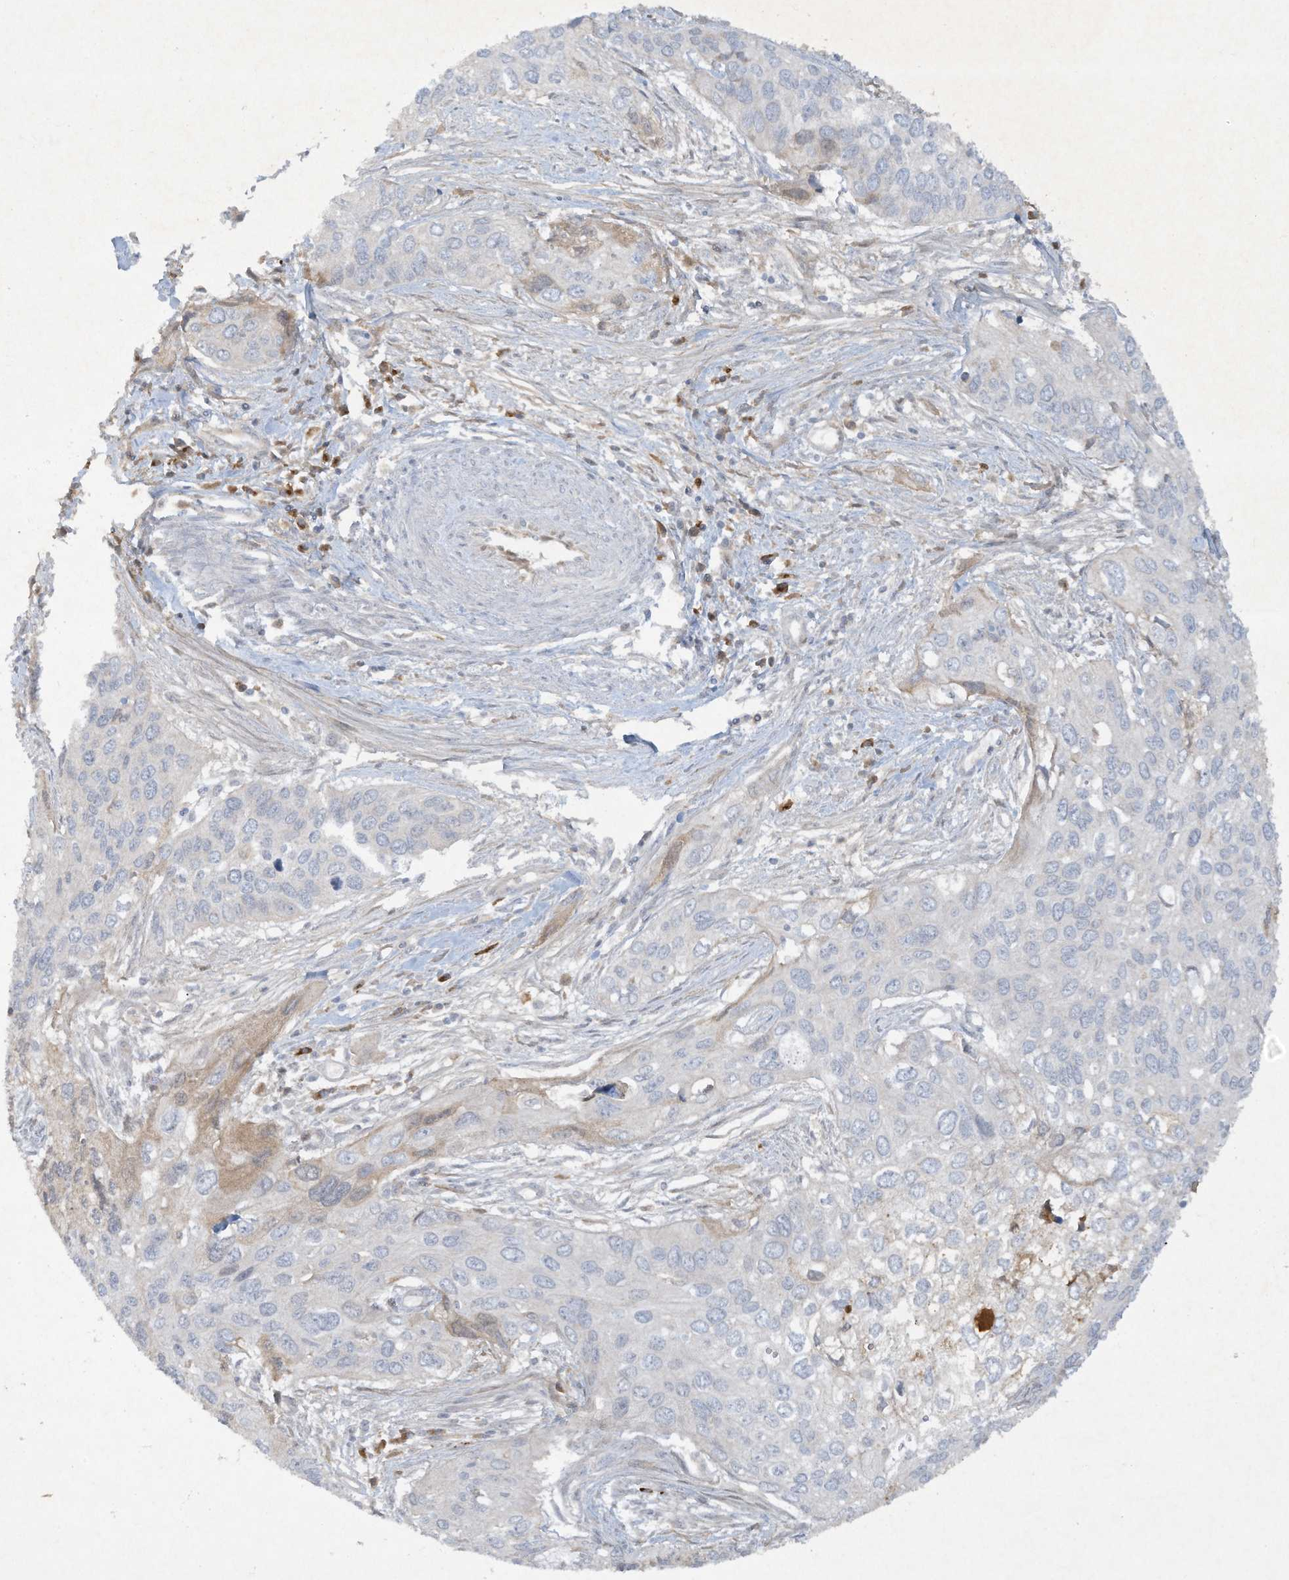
{"staining": {"intensity": "negative", "quantity": "none", "location": "none"}, "tissue": "cervical cancer", "cell_type": "Tumor cells", "image_type": "cancer", "snomed": [{"axis": "morphology", "description": "Squamous cell carcinoma, NOS"}, {"axis": "topography", "description": "Cervix"}], "caption": "Cervical cancer was stained to show a protein in brown. There is no significant positivity in tumor cells.", "gene": "FETUB", "patient": {"sex": "female", "age": 55}}